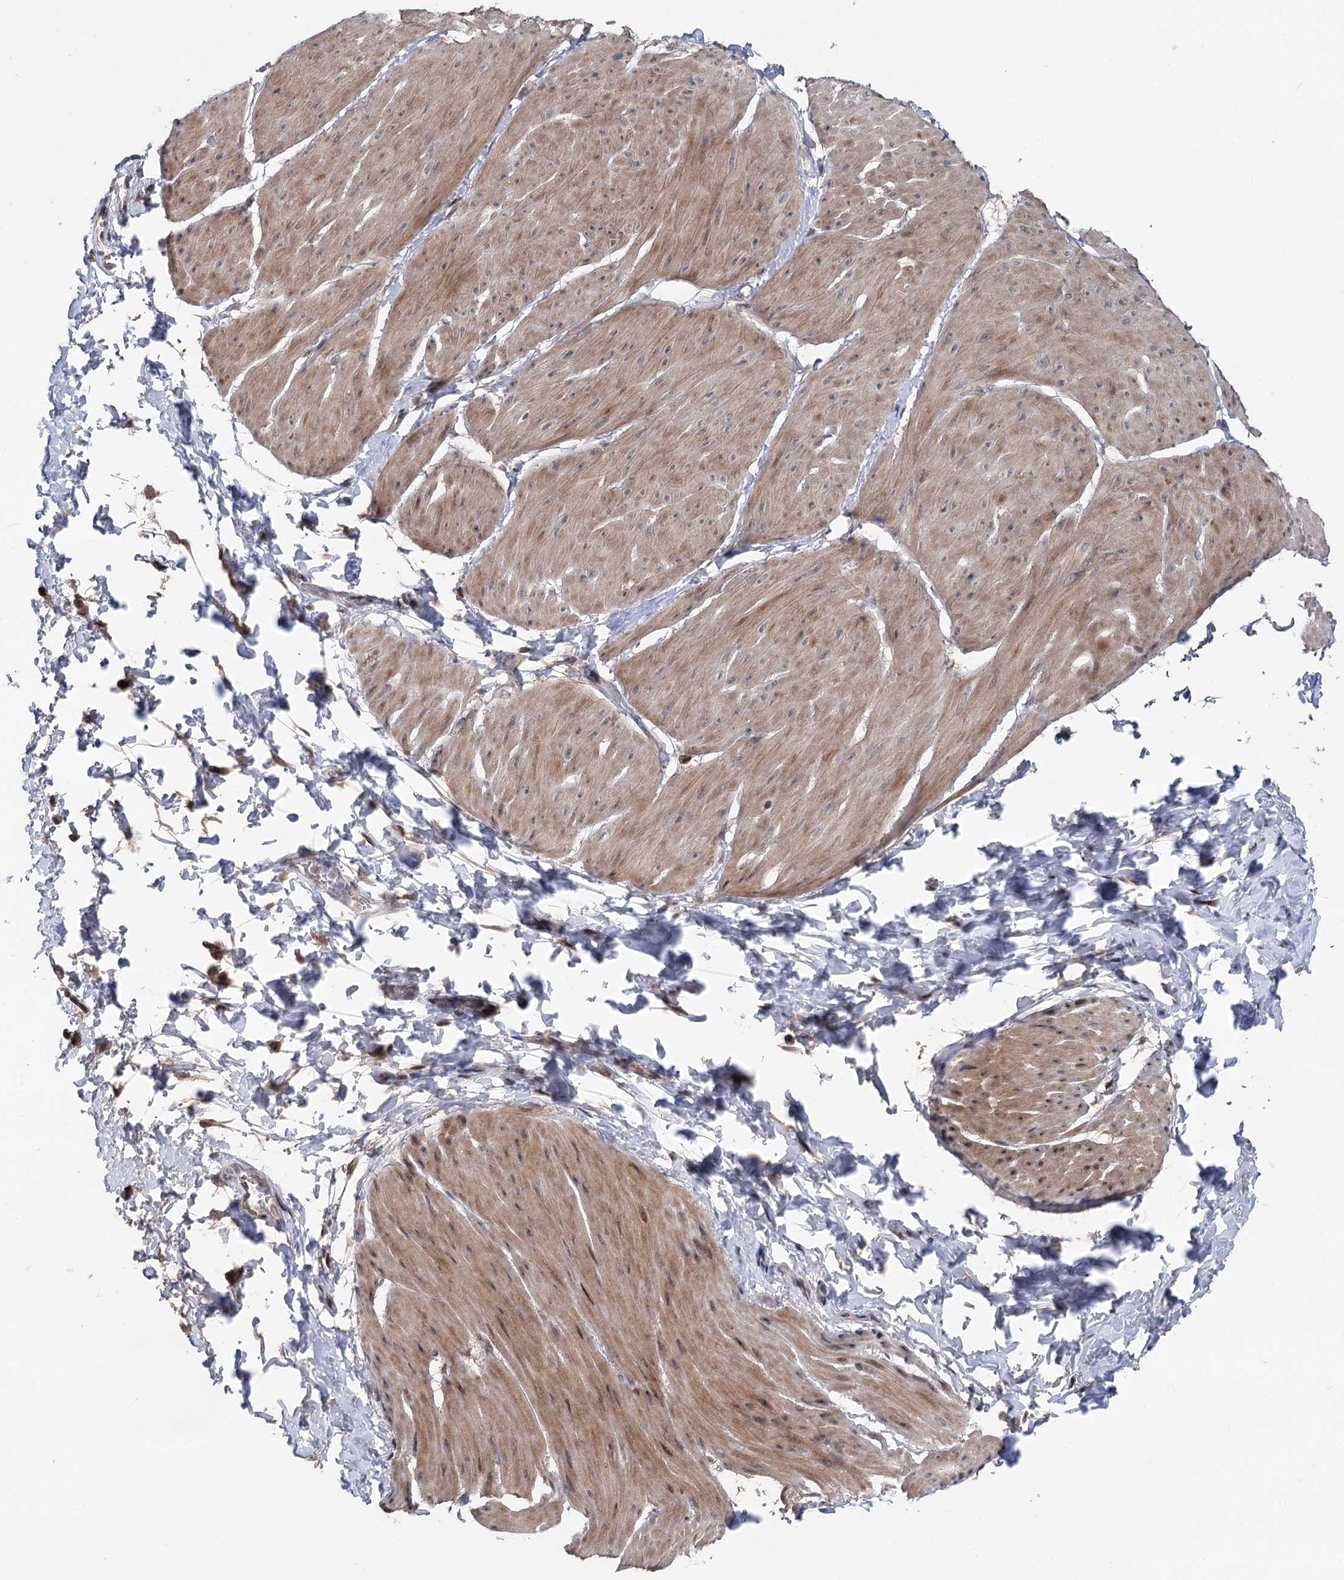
{"staining": {"intensity": "moderate", "quantity": ">75%", "location": "cytoplasmic/membranous,nuclear"}, "tissue": "smooth muscle", "cell_type": "Smooth muscle cells", "image_type": "normal", "snomed": [{"axis": "morphology", "description": "Urothelial carcinoma, High grade"}, {"axis": "topography", "description": "Urinary bladder"}], "caption": "The histopathology image demonstrates immunohistochemical staining of benign smooth muscle. There is moderate cytoplasmic/membranous,nuclear positivity is appreciated in approximately >75% of smooth muscle cells. The staining was performed using DAB (3,3'-diaminobenzidine), with brown indicating positive protein expression. Nuclei are stained blue with hematoxylin.", "gene": "STX6", "patient": {"sex": "male", "age": 46}}